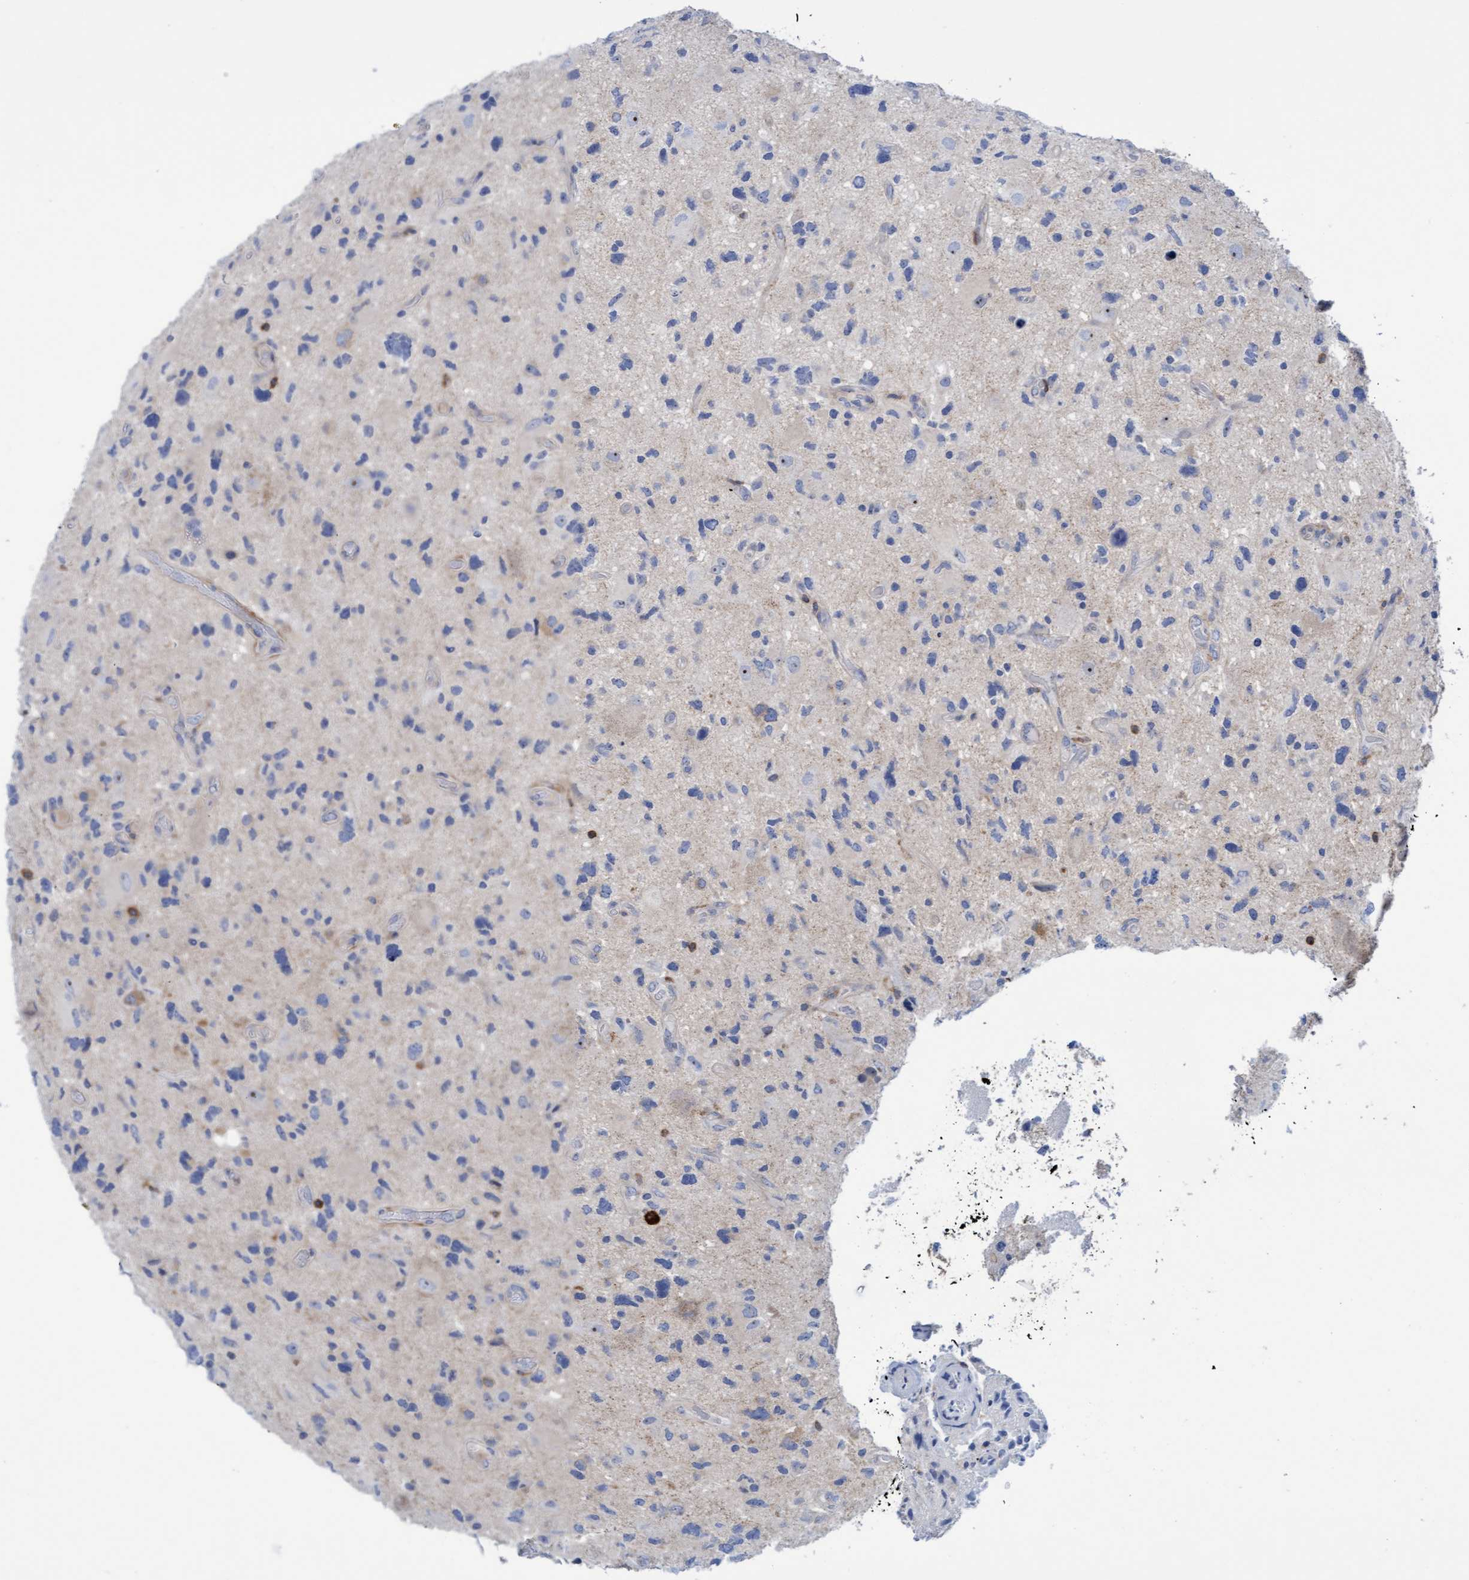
{"staining": {"intensity": "negative", "quantity": "none", "location": "none"}, "tissue": "glioma", "cell_type": "Tumor cells", "image_type": "cancer", "snomed": [{"axis": "morphology", "description": "Glioma, malignant, High grade"}, {"axis": "topography", "description": "Brain"}], "caption": "DAB immunohistochemical staining of glioma shows no significant staining in tumor cells.", "gene": "FNBP1", "patient": {"sex": "male", "age": 33}}